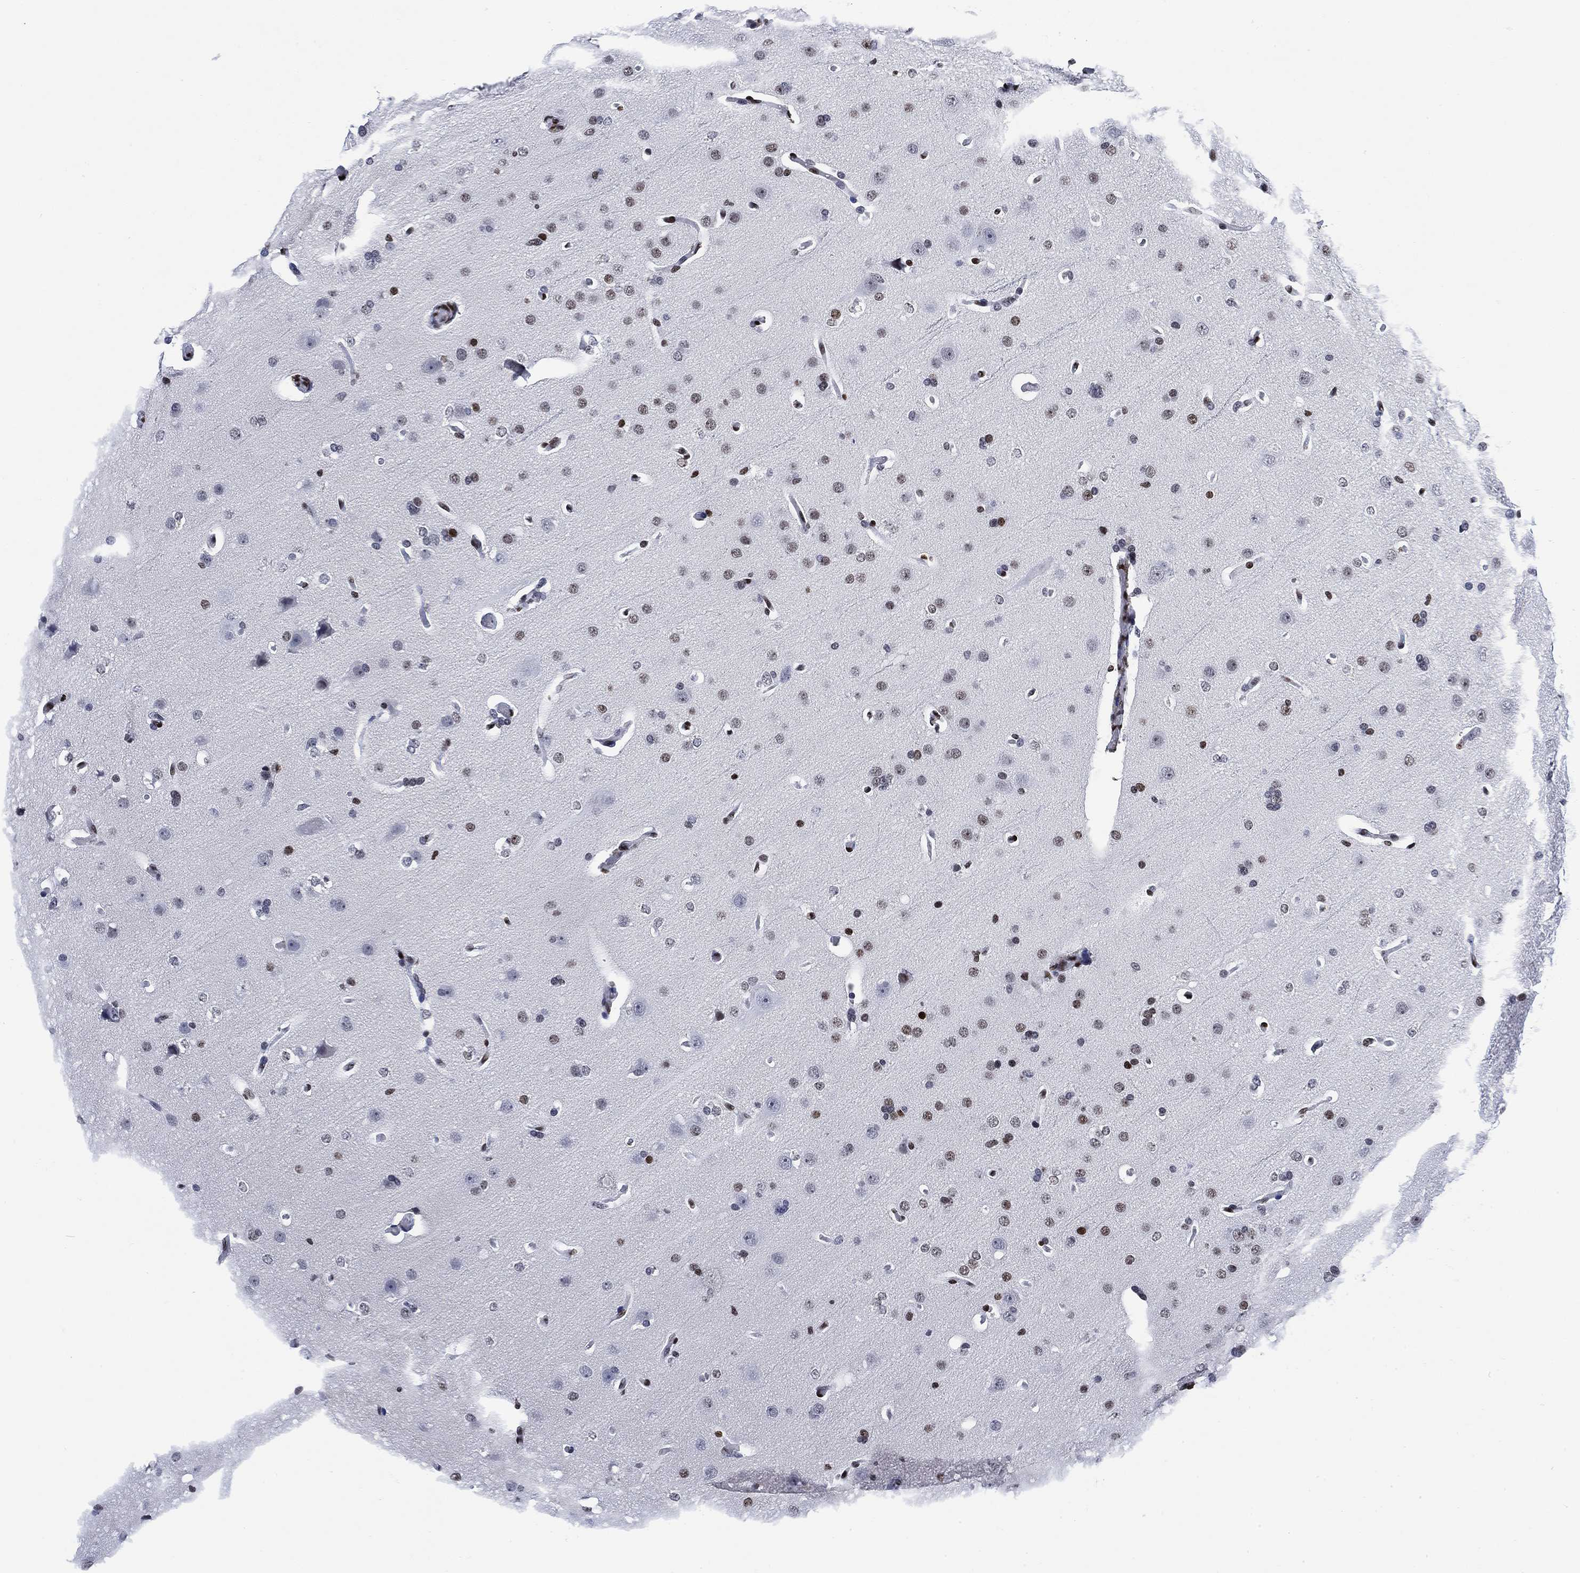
{"staining": {"intensity": "moderate", "quantity": "<25%", "location": "nuclear"}, "tissue": "glioma", "cell_type": "Tumor cells", "image_type": "cancer", "snomed": [{"axis": "morphology", "description": "Glioma, malignant, Low grade"}, {"axis": "topography", "description": "Brain"}], "caption": "A histopathology image showing moderate nuclear positivity in approximately <25% of tumor cells in glioma, as visualized by brown immunohistochemical staining.", "gene": "H1-10", "patient": {"sex": "male", "age": 41}}